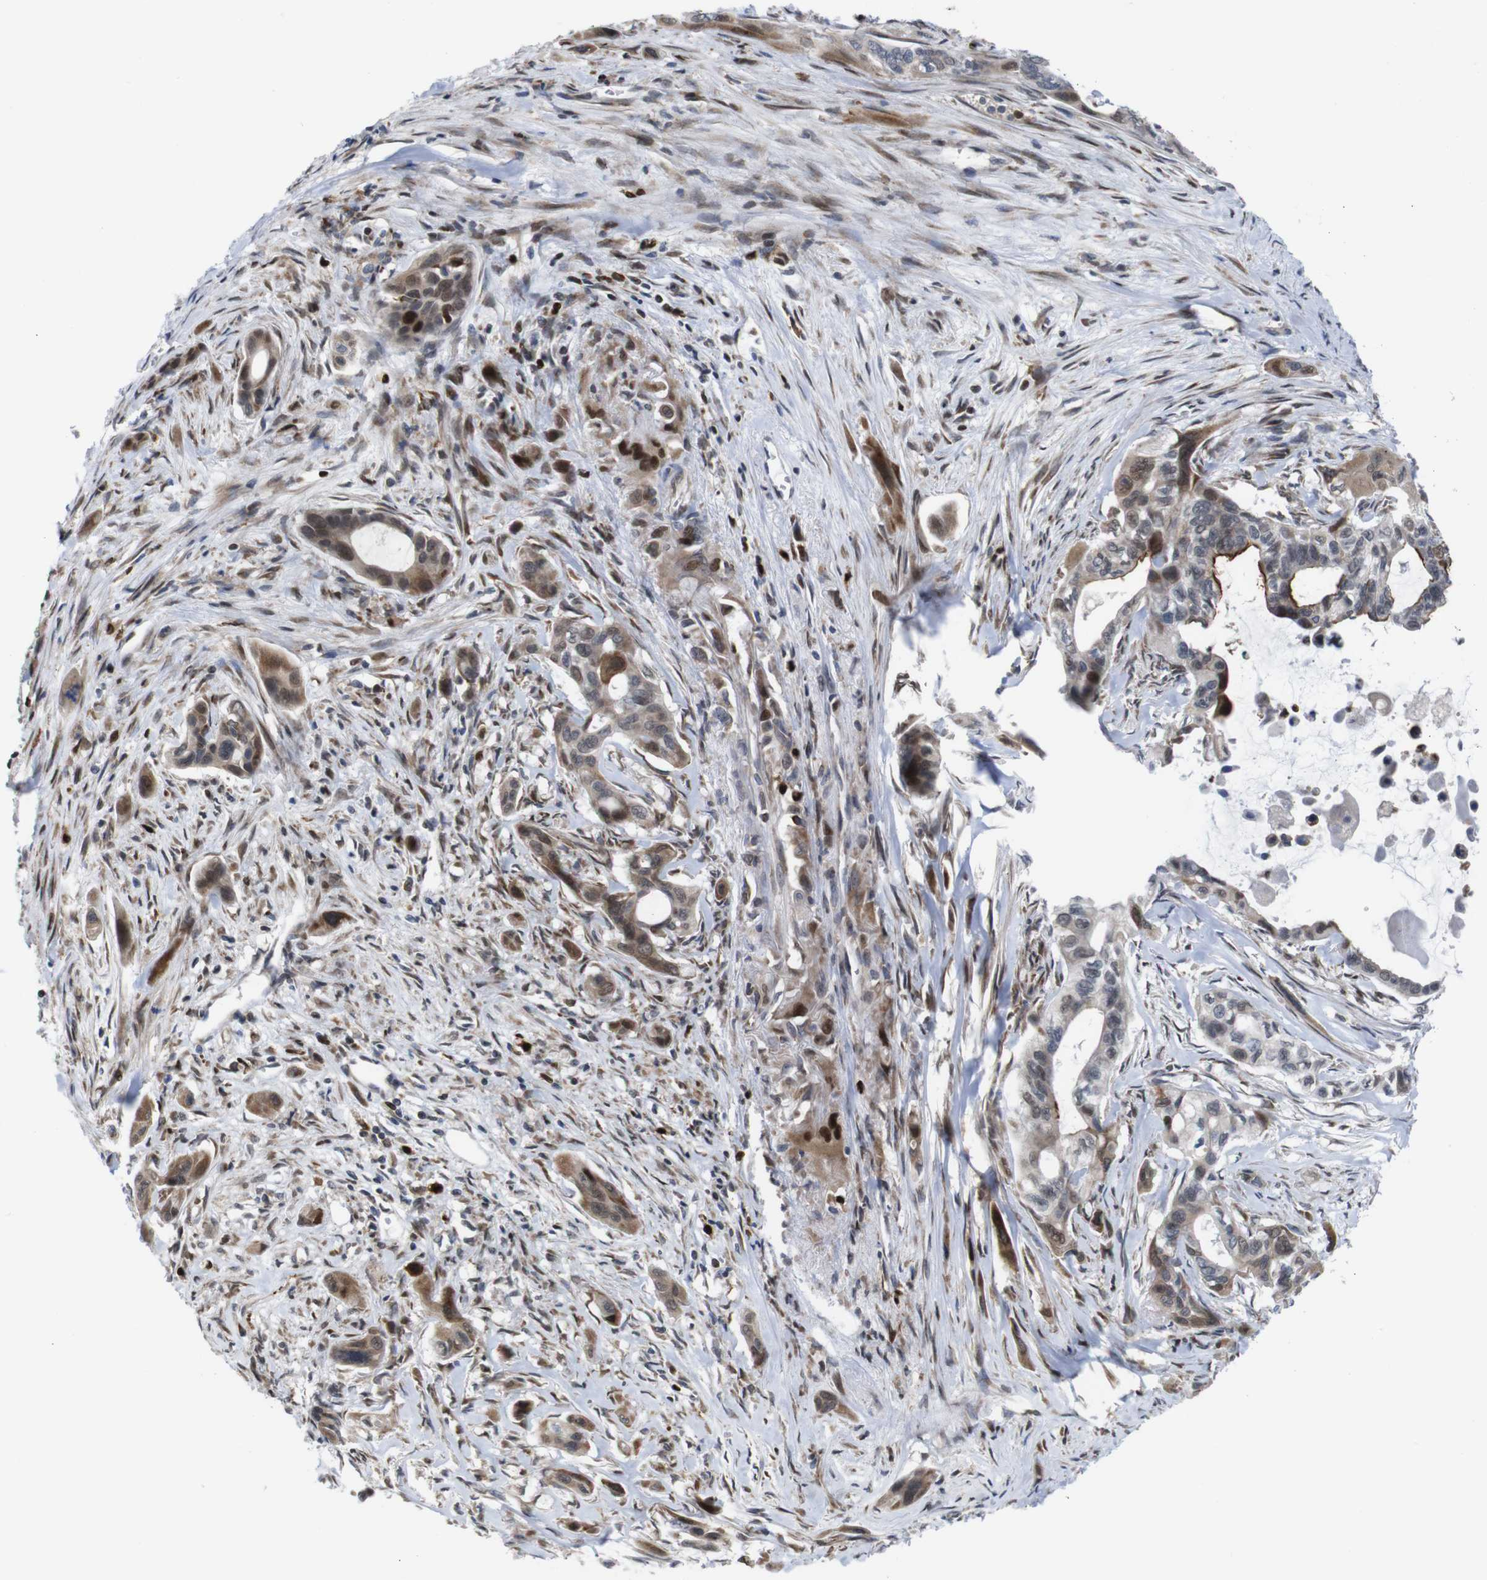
{"staining": {"intensity": "moderate", "quantity": ">75%", "location": "cytoplasmic/membranous,nuclear"}, "tissue": "pancreatic cancer", "cell_type": "Tumor cells", "image_type": "cancer", "snomed": [{"axis": "morphology", "description": "Adenocarcinoma, NOS"}, {"axis": "topography", "description": "Pancreas"}], "caption": "Pancreatic cancer was stained to show a protein in brown. There is medium levels of moderate cytoplasmic/membranous and nuclear expression in about >75% of tumor cells.", "gene": "PTPN1", "patient": {"sex": "male", "age": 73}}